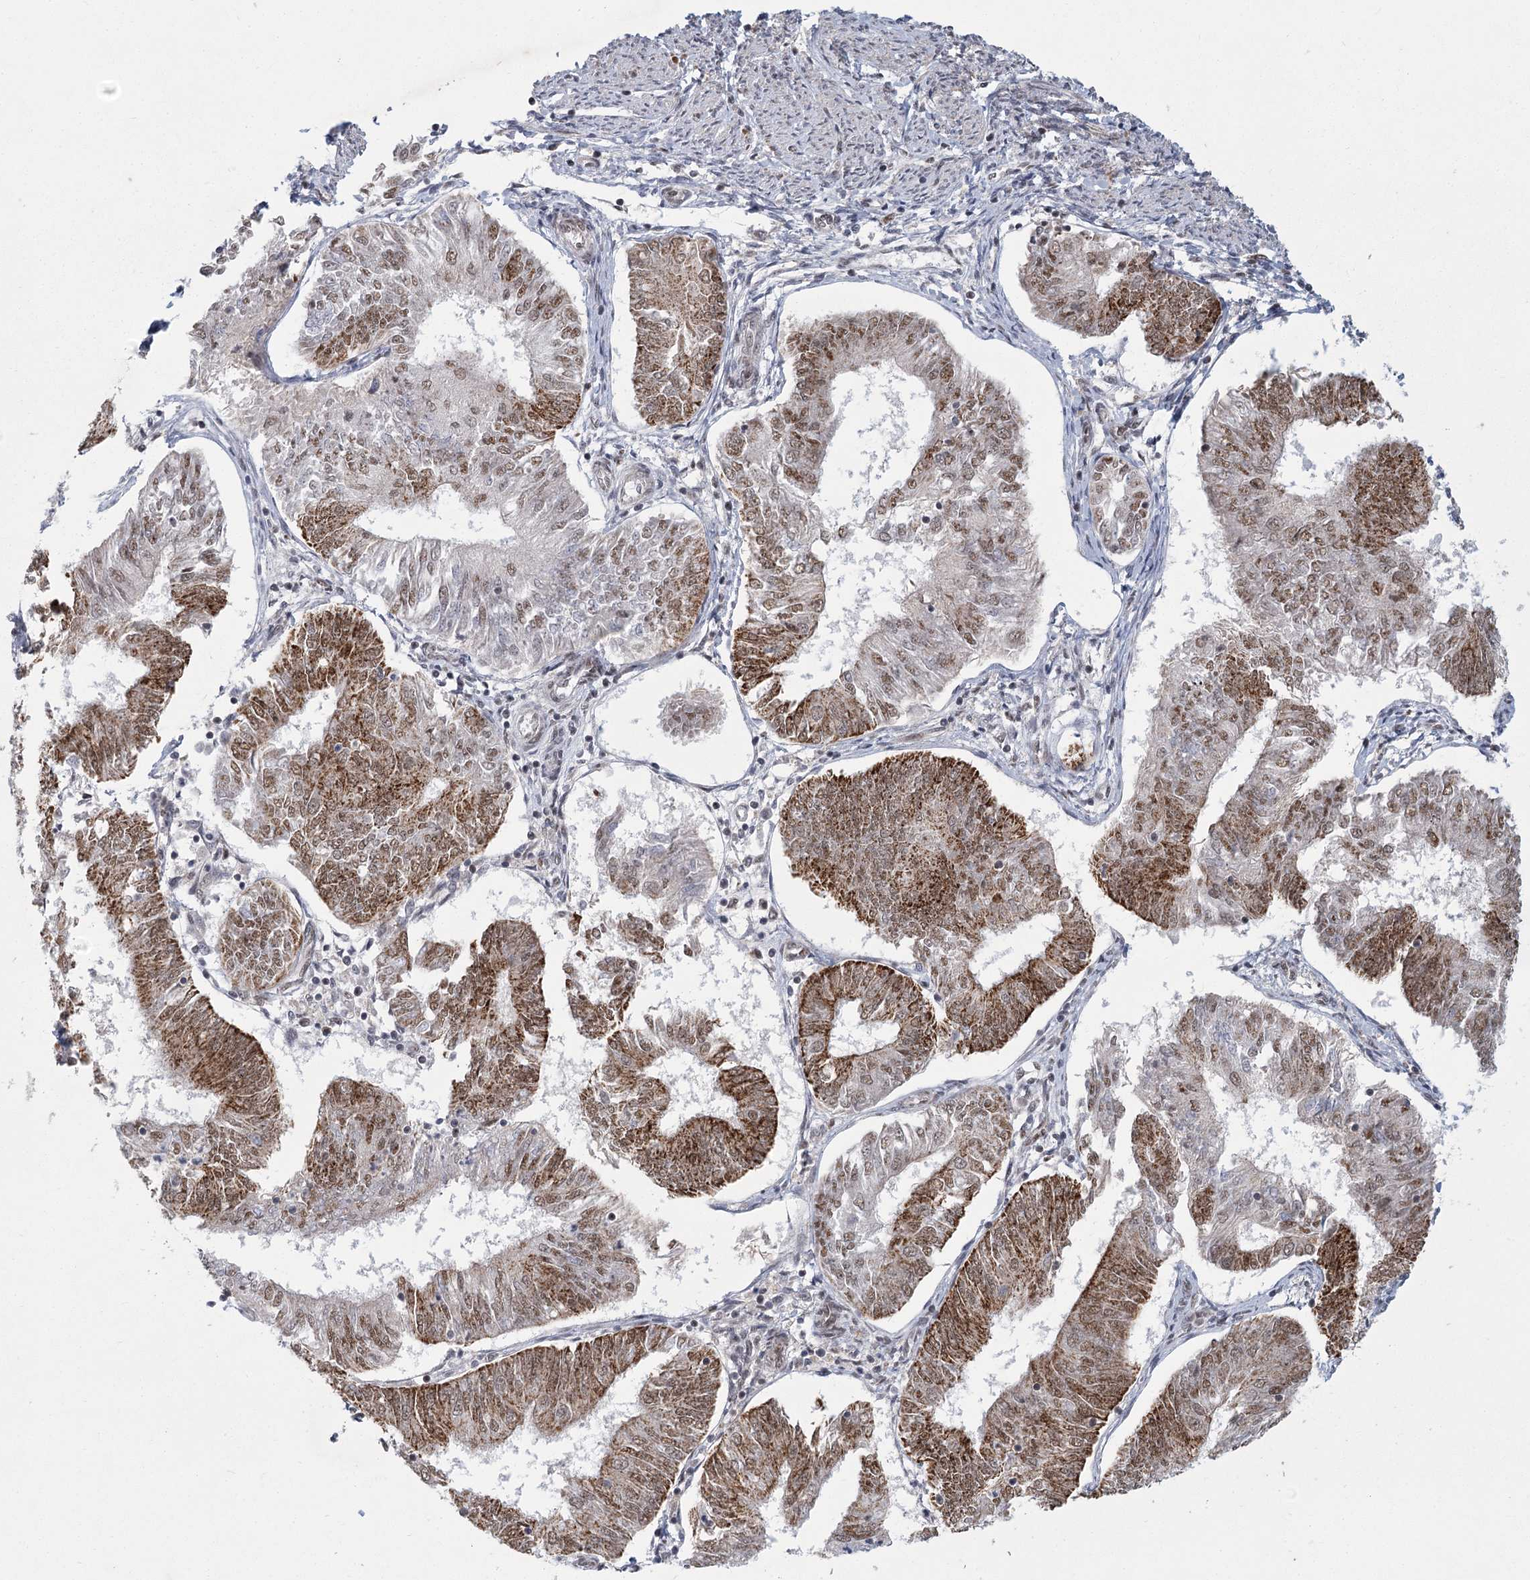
{"staining": {"intensity": "moderate", "quantity": ">75%", "location": "cytoplasmic/membranous,nuclear"}, "tissue": "endometrial cancer", "cell_type": "Tumor cells", "image_type": "cancer", "snomed": [{"axis": "morphology", "description": "Adenocarcinoma, NOS"}, {"axis": "topography", "description": "Endometrium"}], "caption": "The immunohistochemical stain labels moderate cytoplasmic/membranous and nuclear staining in tumor cells of adenocarcinoma (endometrial) tissue.", "gene": "CIB4", "patient": {"sex": "female", "age": 58}}